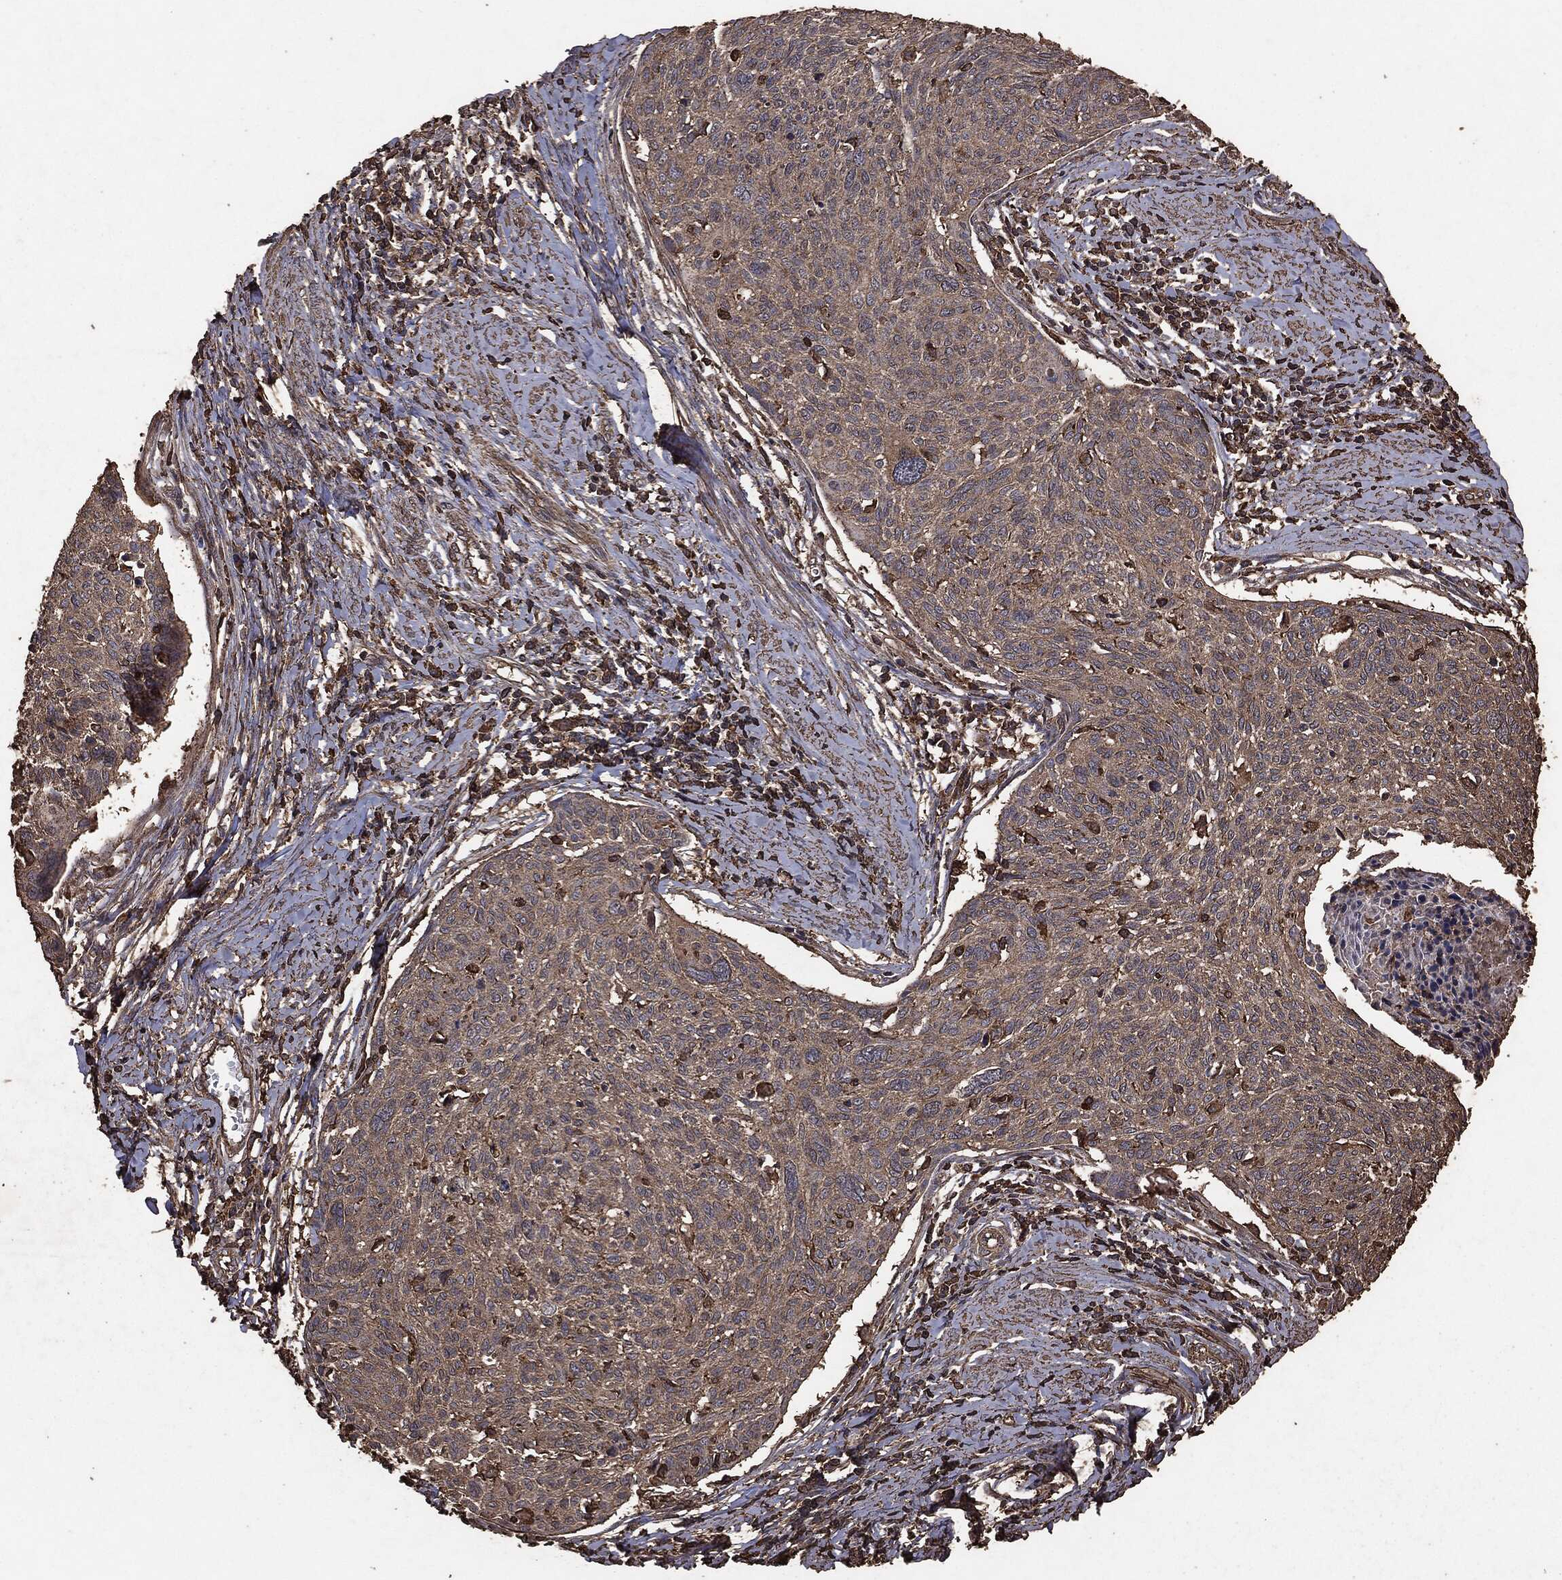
{"staining": {"intensity": "negative", "quantity": "none", "location": "none"}, "tissue": "cervical cancer", "cell_type": "Tumor cells", "image_type": "cancer", "snomed": [{"axis": "morphology", "description": "Squamous cell carcinoma, NOS"}, {"axis": "topography", "description": "Cervix"}], "caption": "Immunohistochemical staining of squamous cell carcinoma (cervical) exhibits no significant expression in tumor cells.", "gene": "MTOR", "patient": {"sex": "female", "age": 49}}